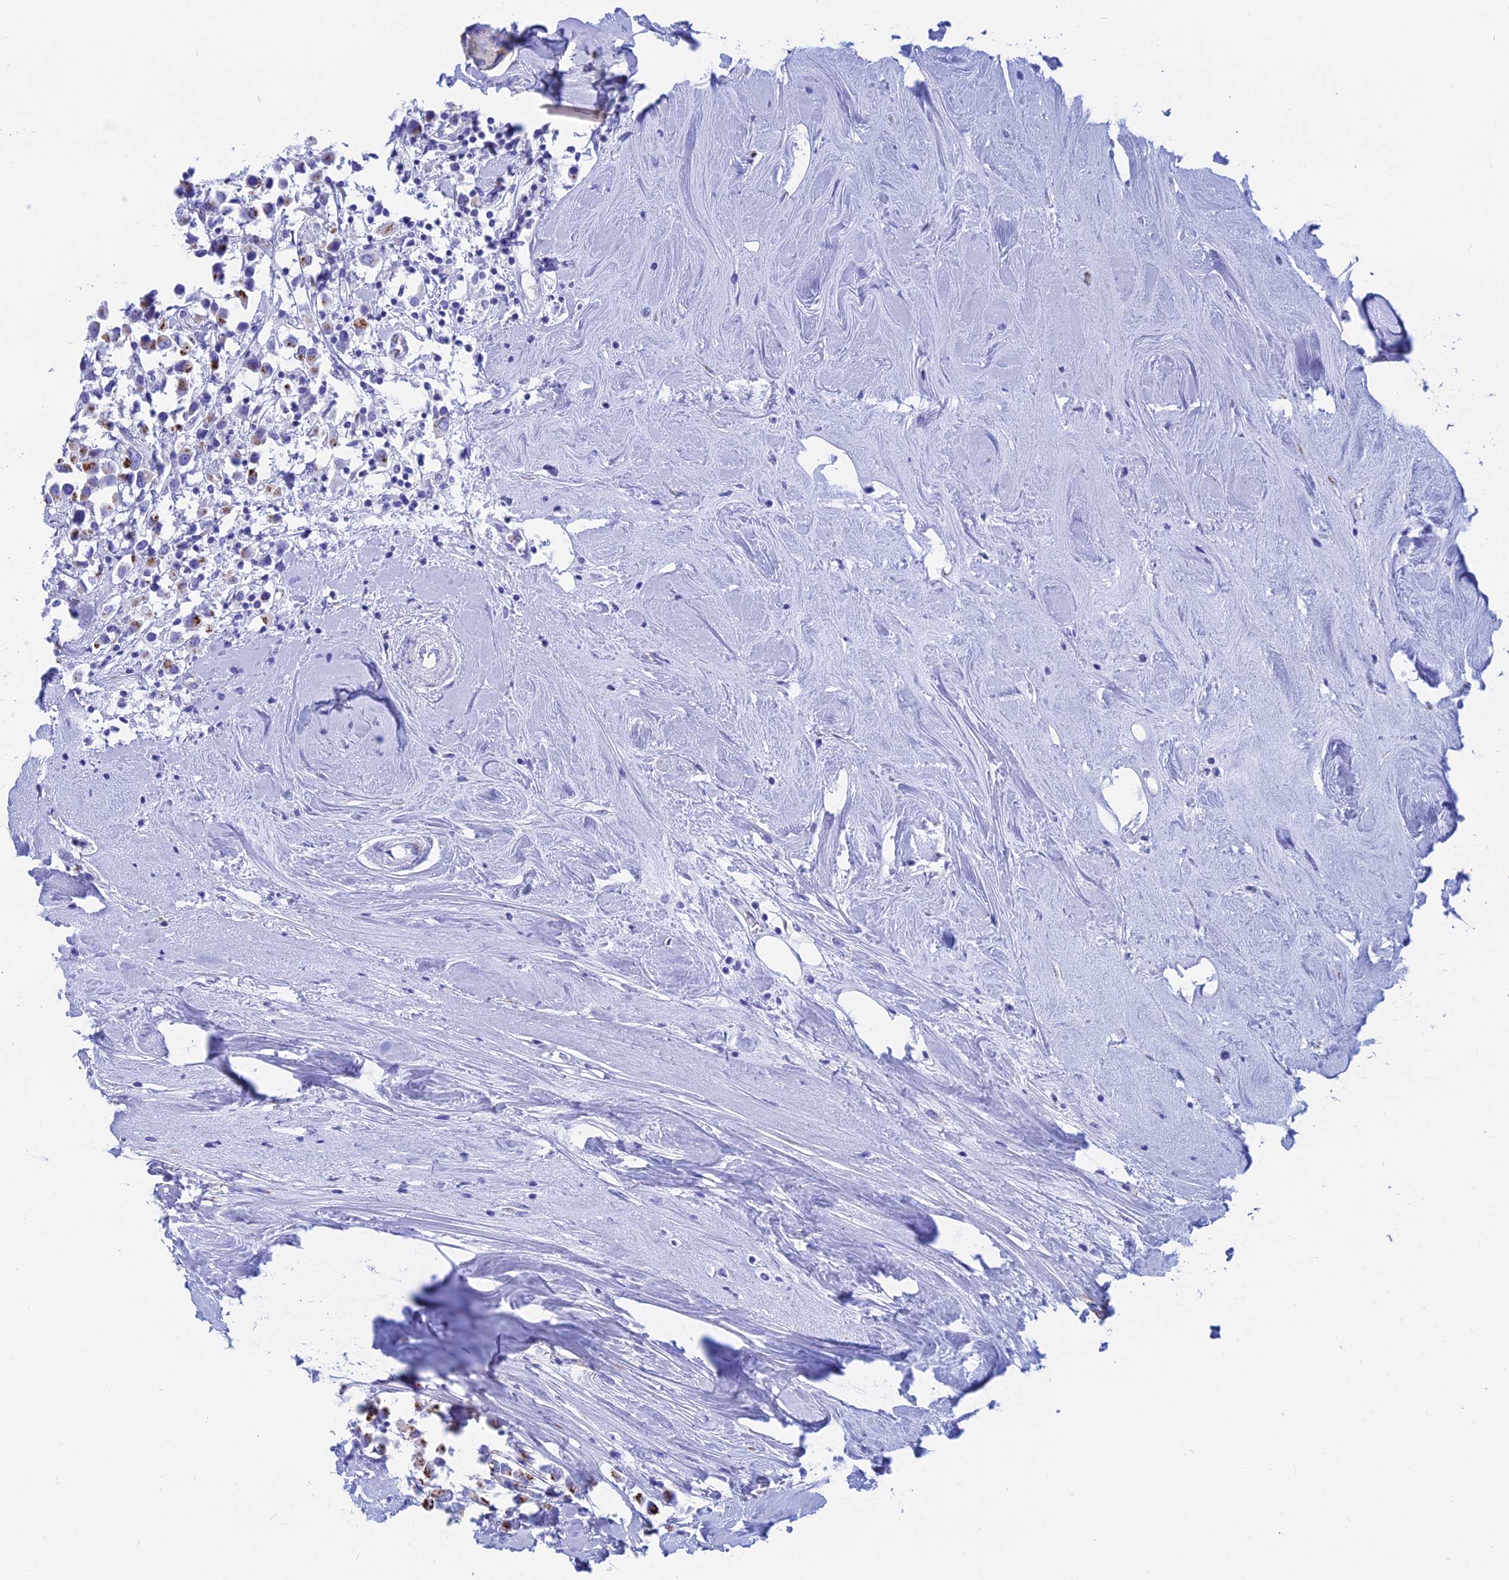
{"staining": {"intensity": "moderate", "quantity": "25%-75%", "location": "cytoplasmic/membranous"}, "tissue": "breast cancer", "cell_type": "Tumor cells", "image_type": "cancer", "snomed": [{"axis": "morphology", "description": "Duct carcinoma"}, {"axis": "topography", "description": "Breast"}], "caption": "IHC of human breast intraductal carcinoma shows medium levels of moderate cytoplasmic/membranous staining in approximately 25%-75% of tumor cells. (IHC, brightfield microscopy, high magnification).", "gene": "ERICH4", "patient": {"sex": "female", "age": 61}}